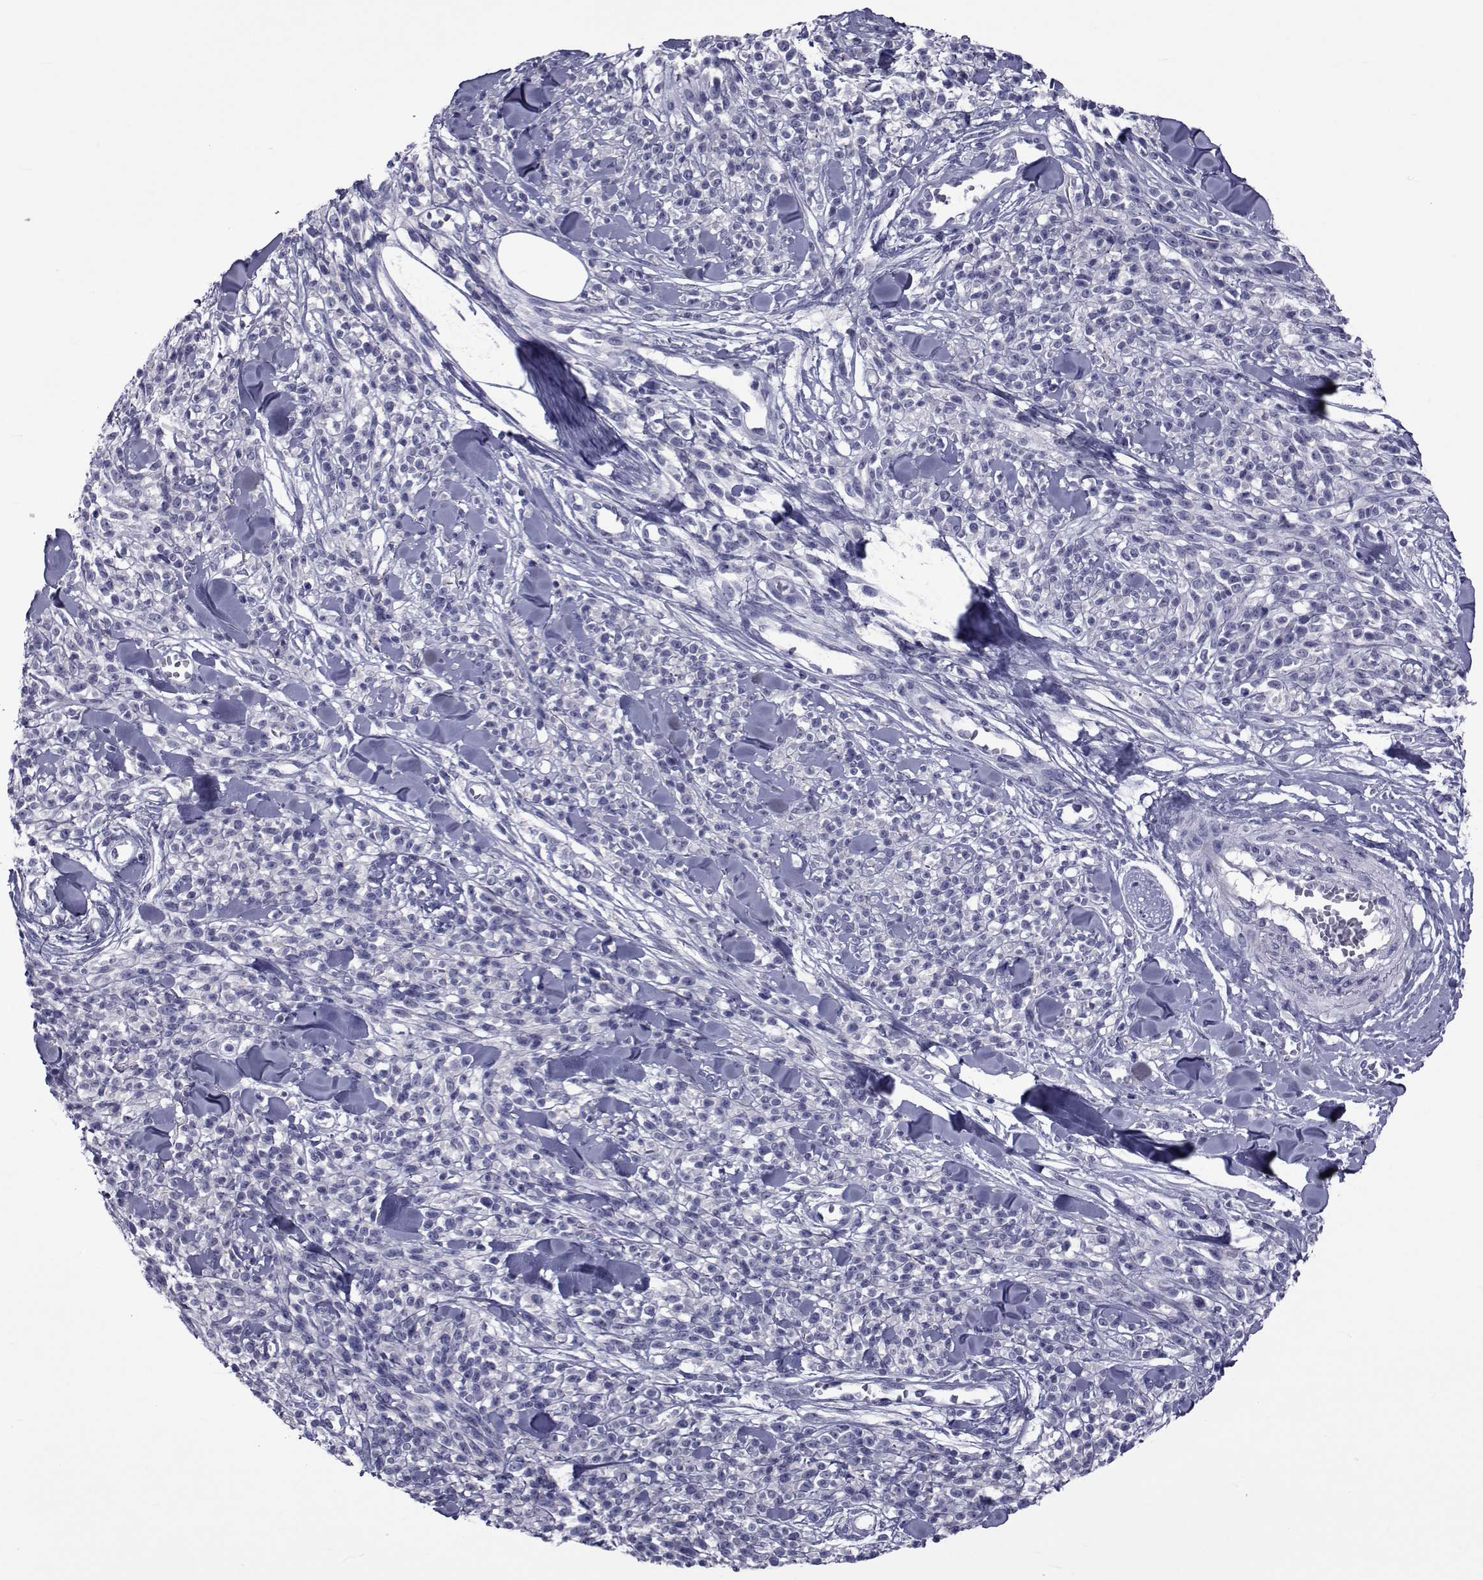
{"staining": {"intensity": "negative", "quantity": "none", "location": "none"}, "tissue": "melanoma", "cell_type": "Tumor cells", "image_type": "cancer", "snomed": [{"axis": "morphology", "description": "Malignant melanoma, NOS"}, {"axis": "topography", "description": "Skin"}, {"axis": "topography", "description": "Skin of trunk"}], "caption": "DAB immunohistochemical staining of human malignant melanoma shows no significant staining in tumor cells.", "gene": "GKAP1", "patient": {"sex": "male", "age": 74}}